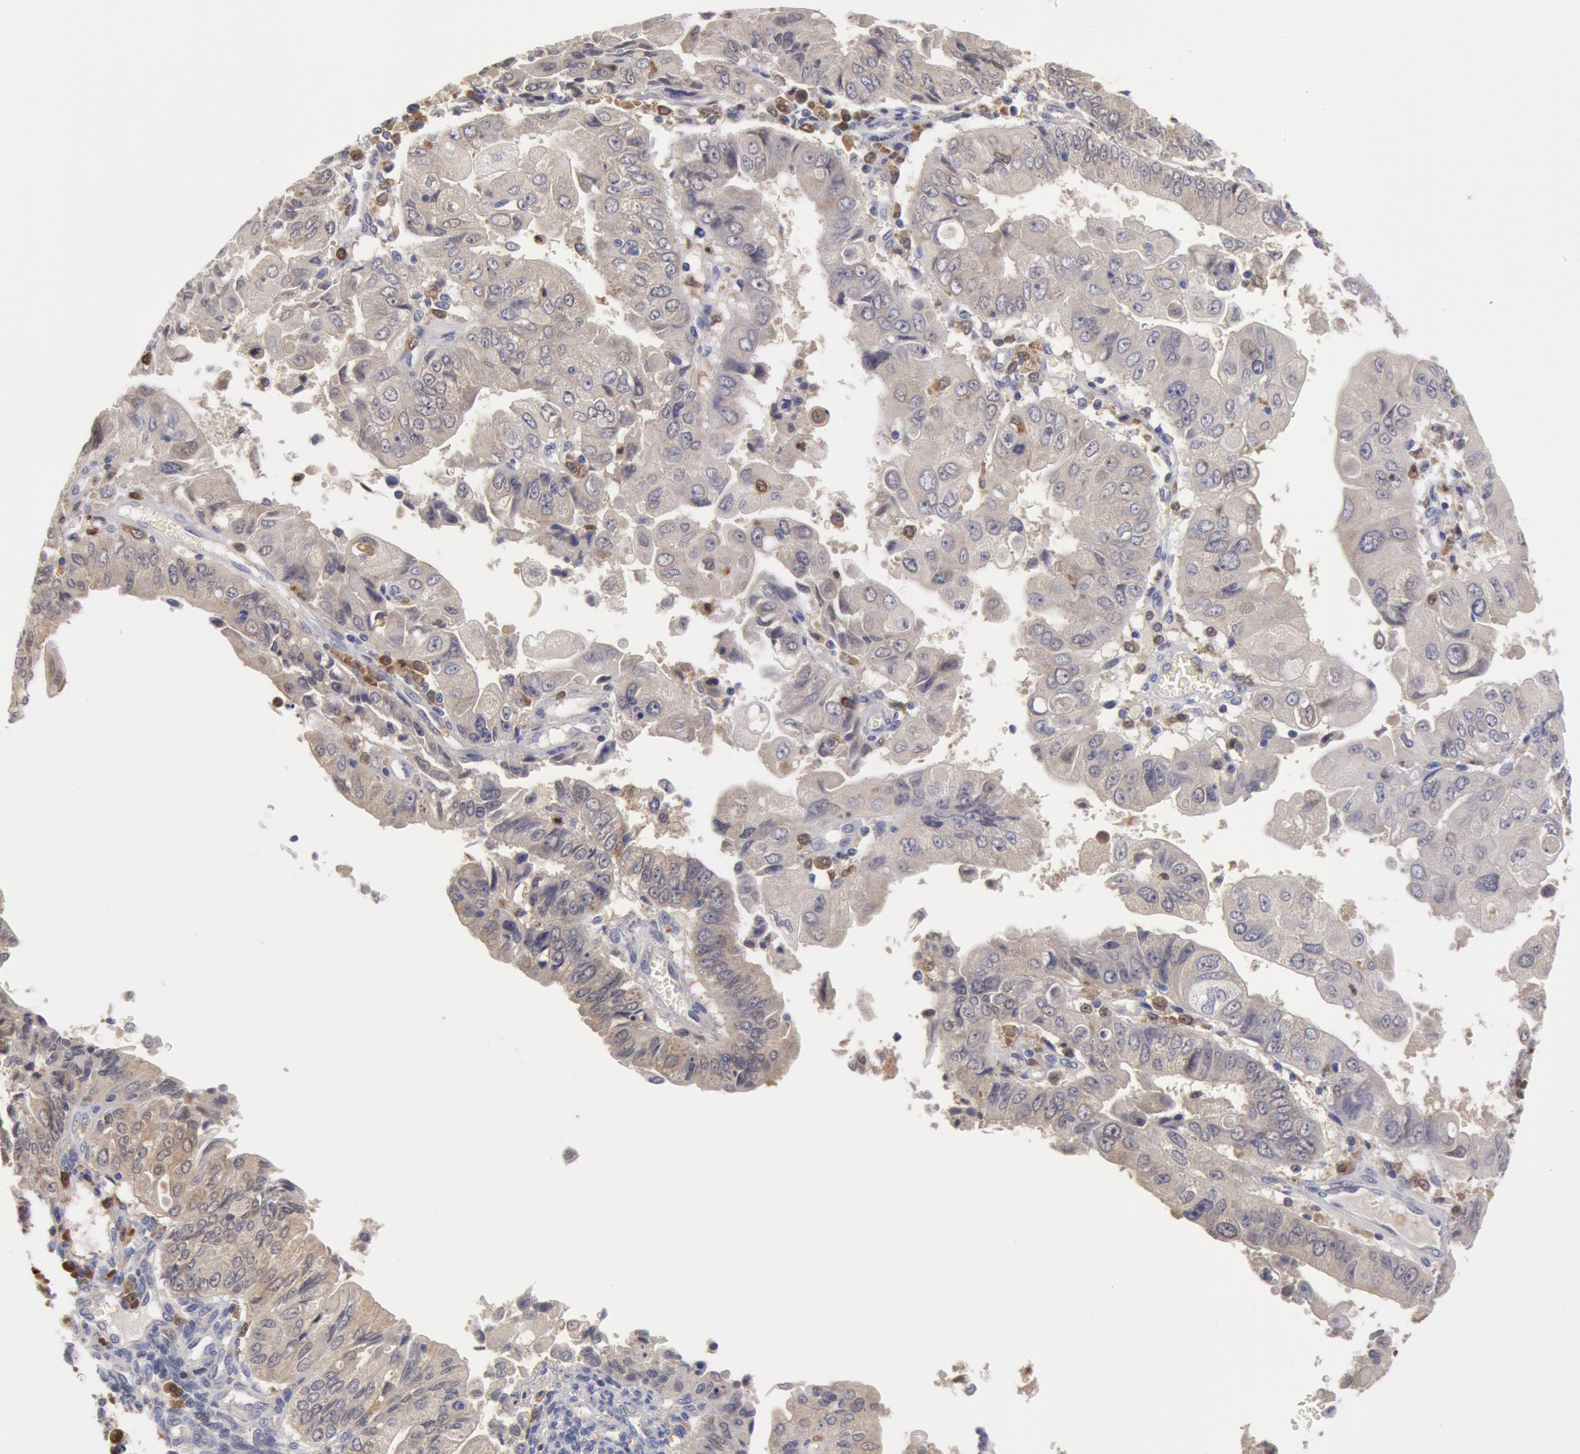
{"staining": {"intensity": "weak", "quantity": ">75%", "location": "cytoplasmic/membranous"}, "tissue": "endometrial cancer", "cell_type": "Tumor cells", "image_type": "cancer", "snomed": [{"axis": "morphology", "description": "Adenocarcinoma, NOS"}, {"axis": "topography", "description": "Endometrium"}], "caption": "Tumor cells reveal low levels of weak cytoplasmic/membranous positivity in approximately >75% of cells in human adenocarcinoma (endometrial). The staining is performed using DAB brown chromogen to label protein expression. The nuclei are counter-stained blue using hematoxylin.", "gene": "SYK", "patient": {"sex": "female", "age": 75}}